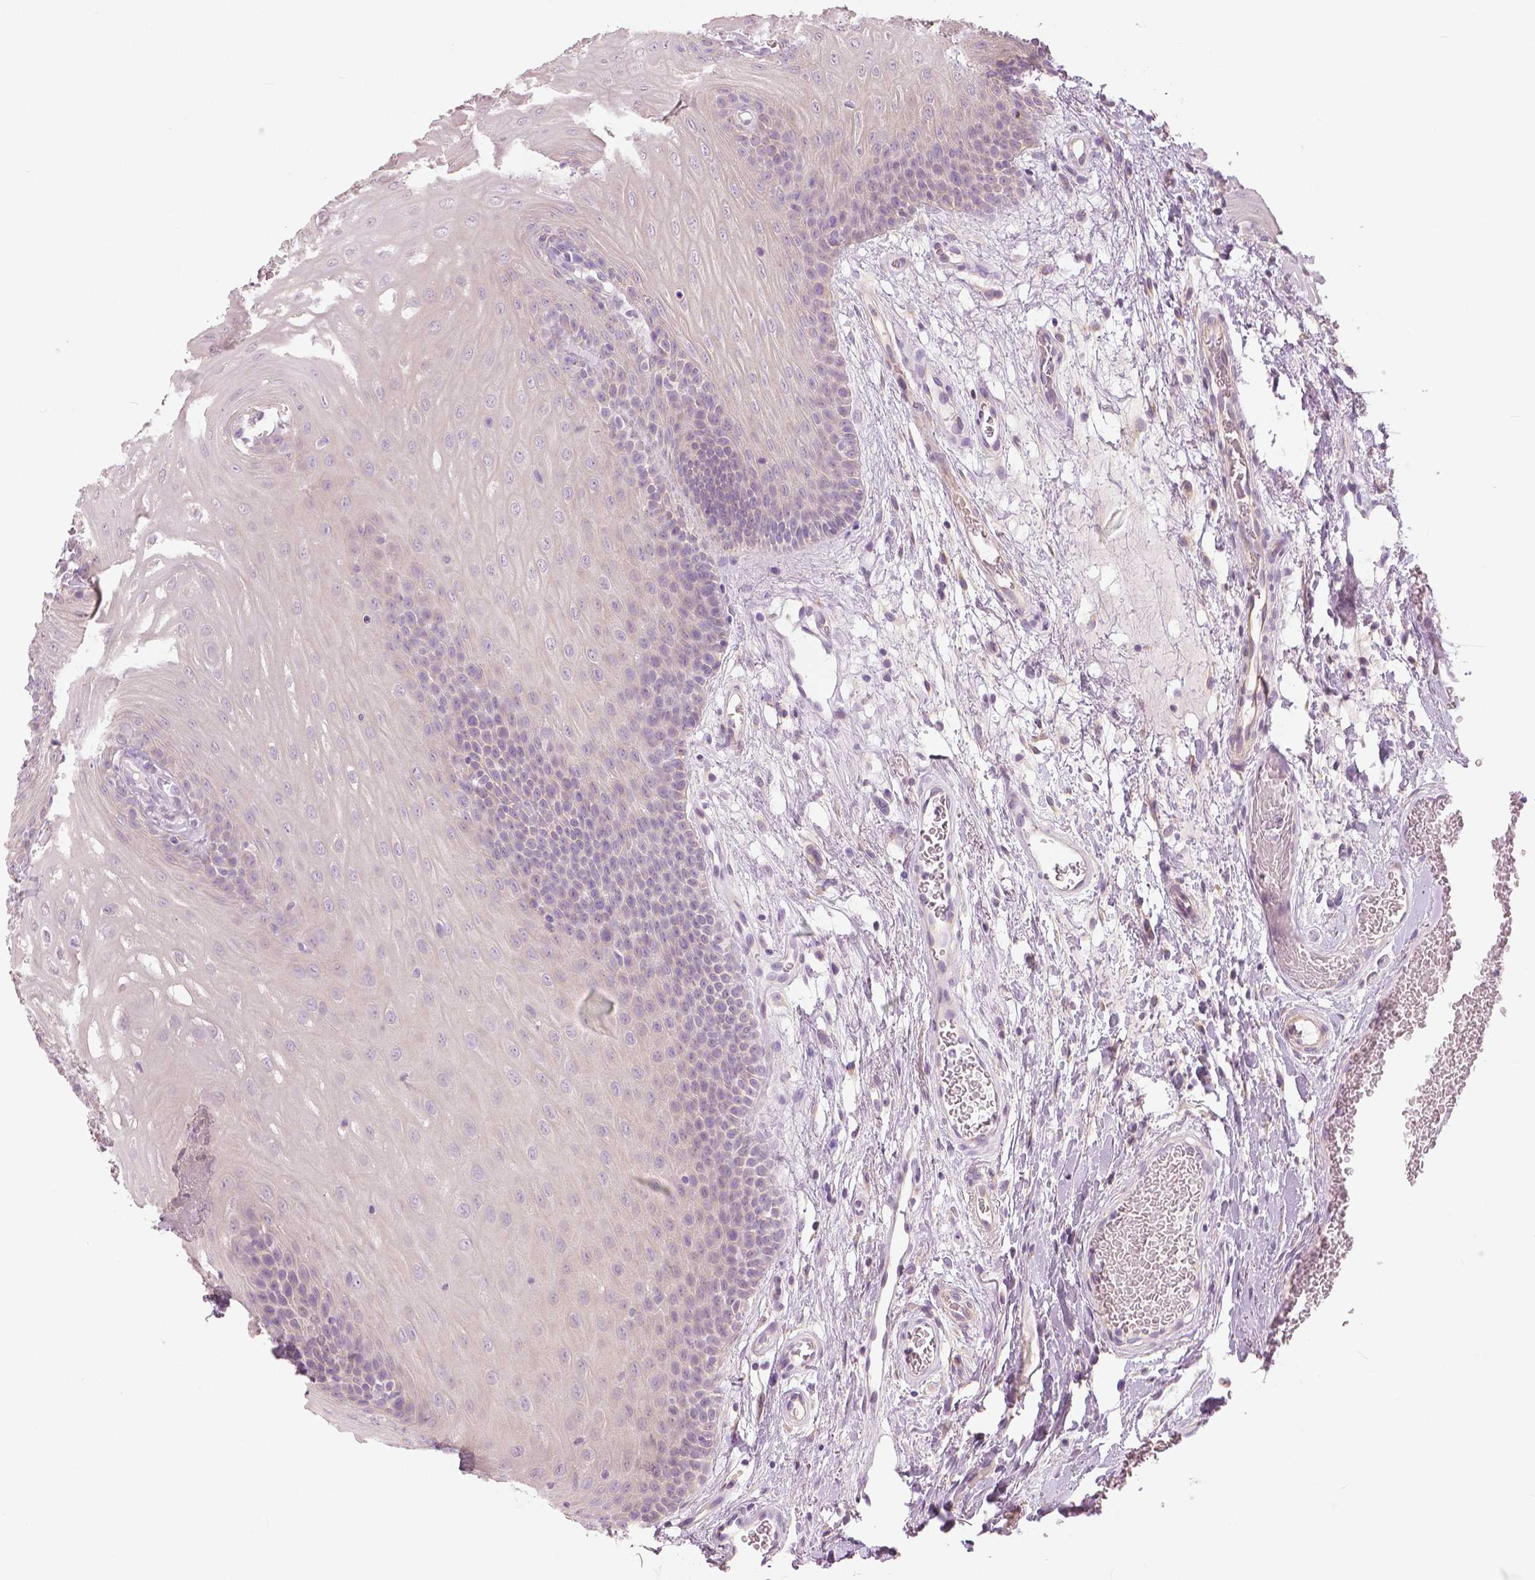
{"staining": {"intensity": "negative", "quantity": "none", "location": "none"}, "tissue": "oral mucosa", "cell_type": "Squamous epithelial cells", "image_type": "normal", "snomed": [{"axis": "morphology", "description": "Normal tissue, NOS"}, {"axis": "morphology", "description": "Squamous cell carcinoma, NOS"}, {"axis": "topography", "description": "Oral tissue"}, {"axis": "topography", "description": "Head-Neck"}], "caption": "The photomicrograph exhibits no staining of squamous epithelial cells in benign oral mucosa. The staining was performed using DAB to visualize the protein expression in brown, while the nuclei were stained in blue with hematoxylin (Magnification: 20x).", "gene": "SLC24A1", "patient": {"sex": "male", "age": 78}}